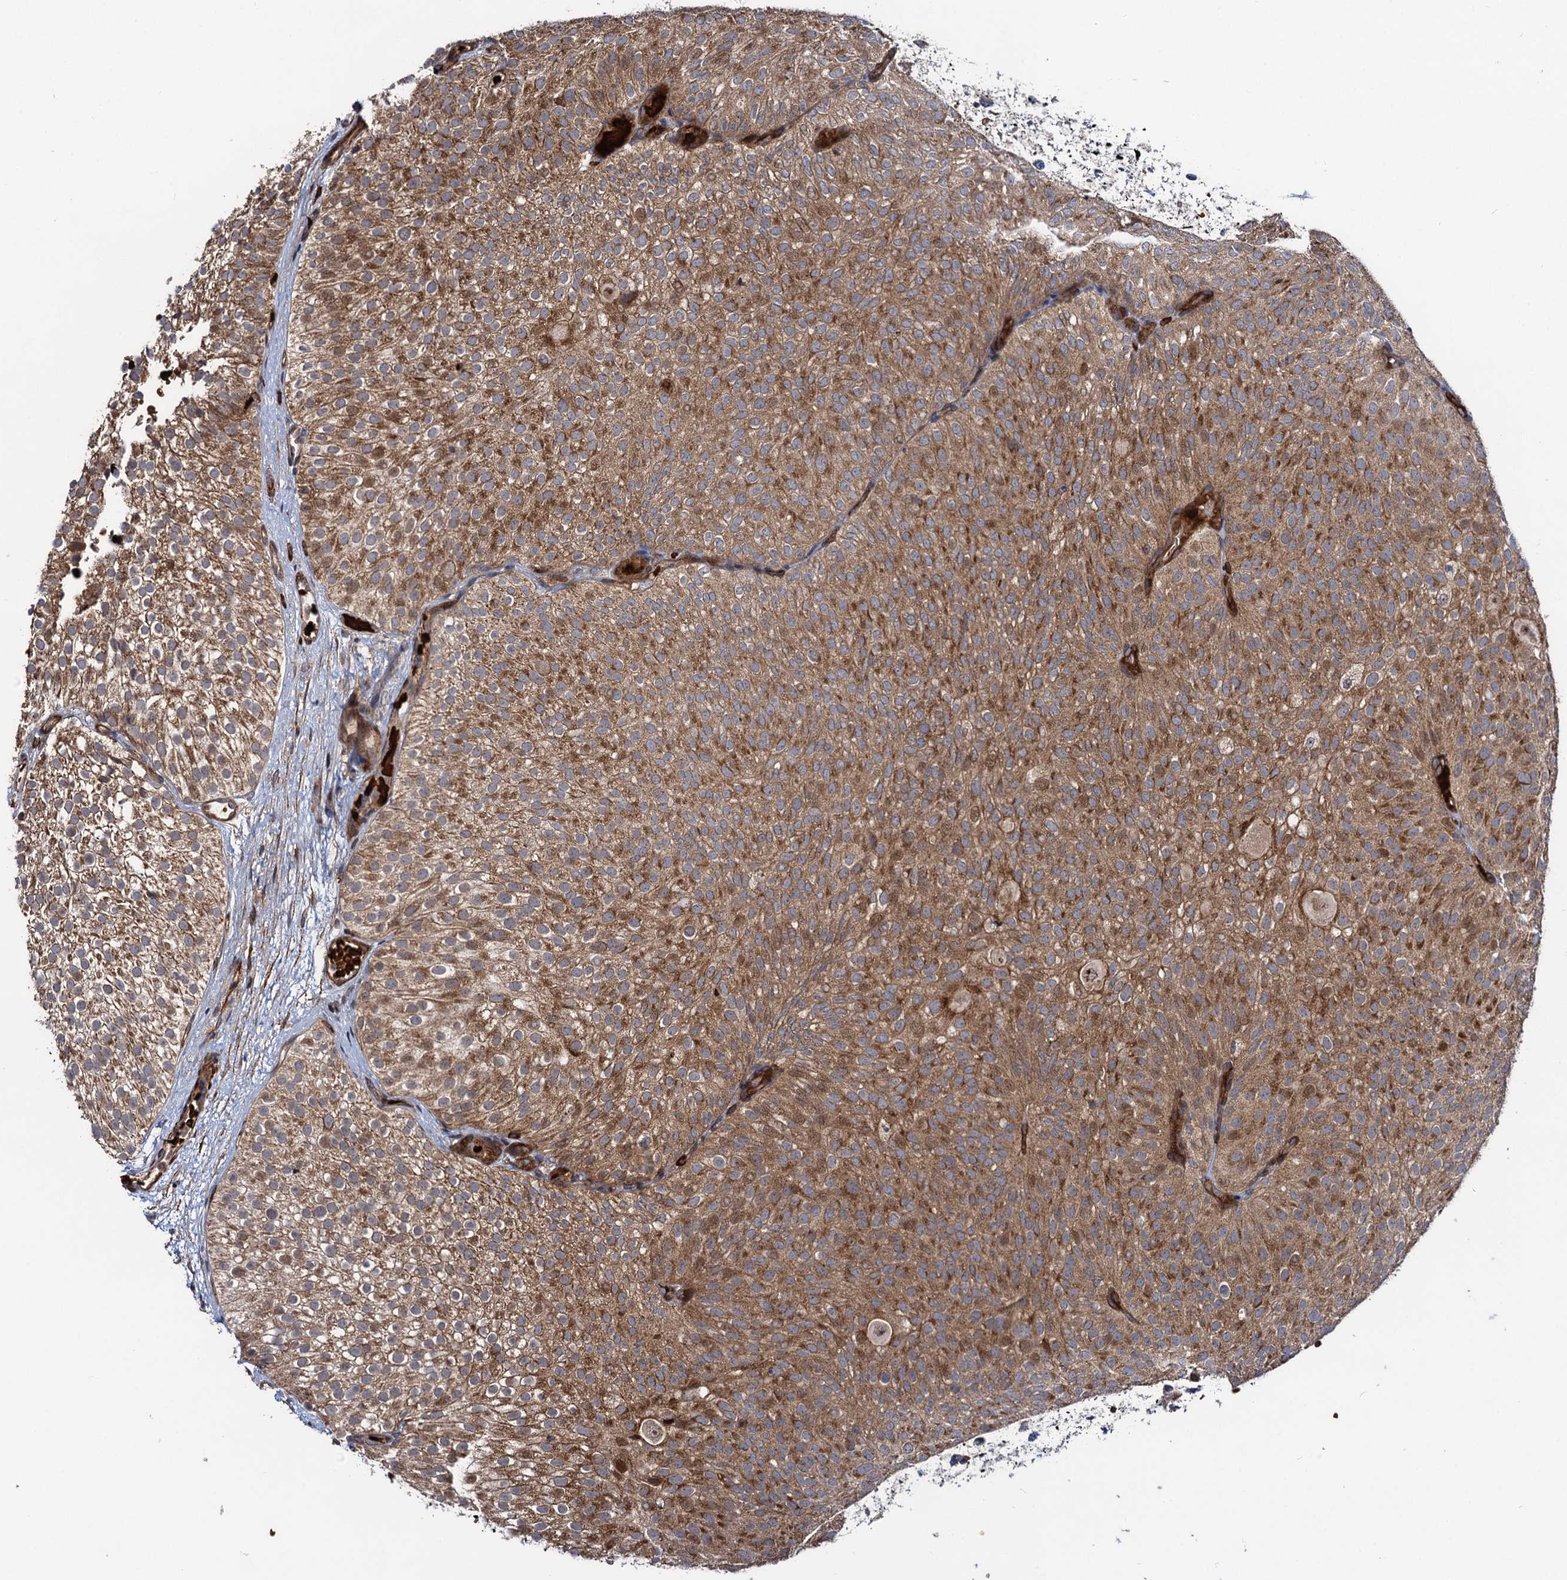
{"staining": {"intensity": "moderate", "quantity": ">75%", "location": "cytoplasmic/membranous"}, "tissue": "urothelial cancer", "cell_type": "Tumor cells", "image_type": "cancer", "snomed": [{"axis": "morphology", "description": "Urothelial carcinoma, Low grade"}, {"axis": "topography", "description": "Urinary bladder"}], "caption": "A brown stain labels moderate cytoplasmic/membranous expression of a protein in human urothelial cancer tumor cells.", "gene": "KXD1", "patient": {"sex": "male", "age": 78}}